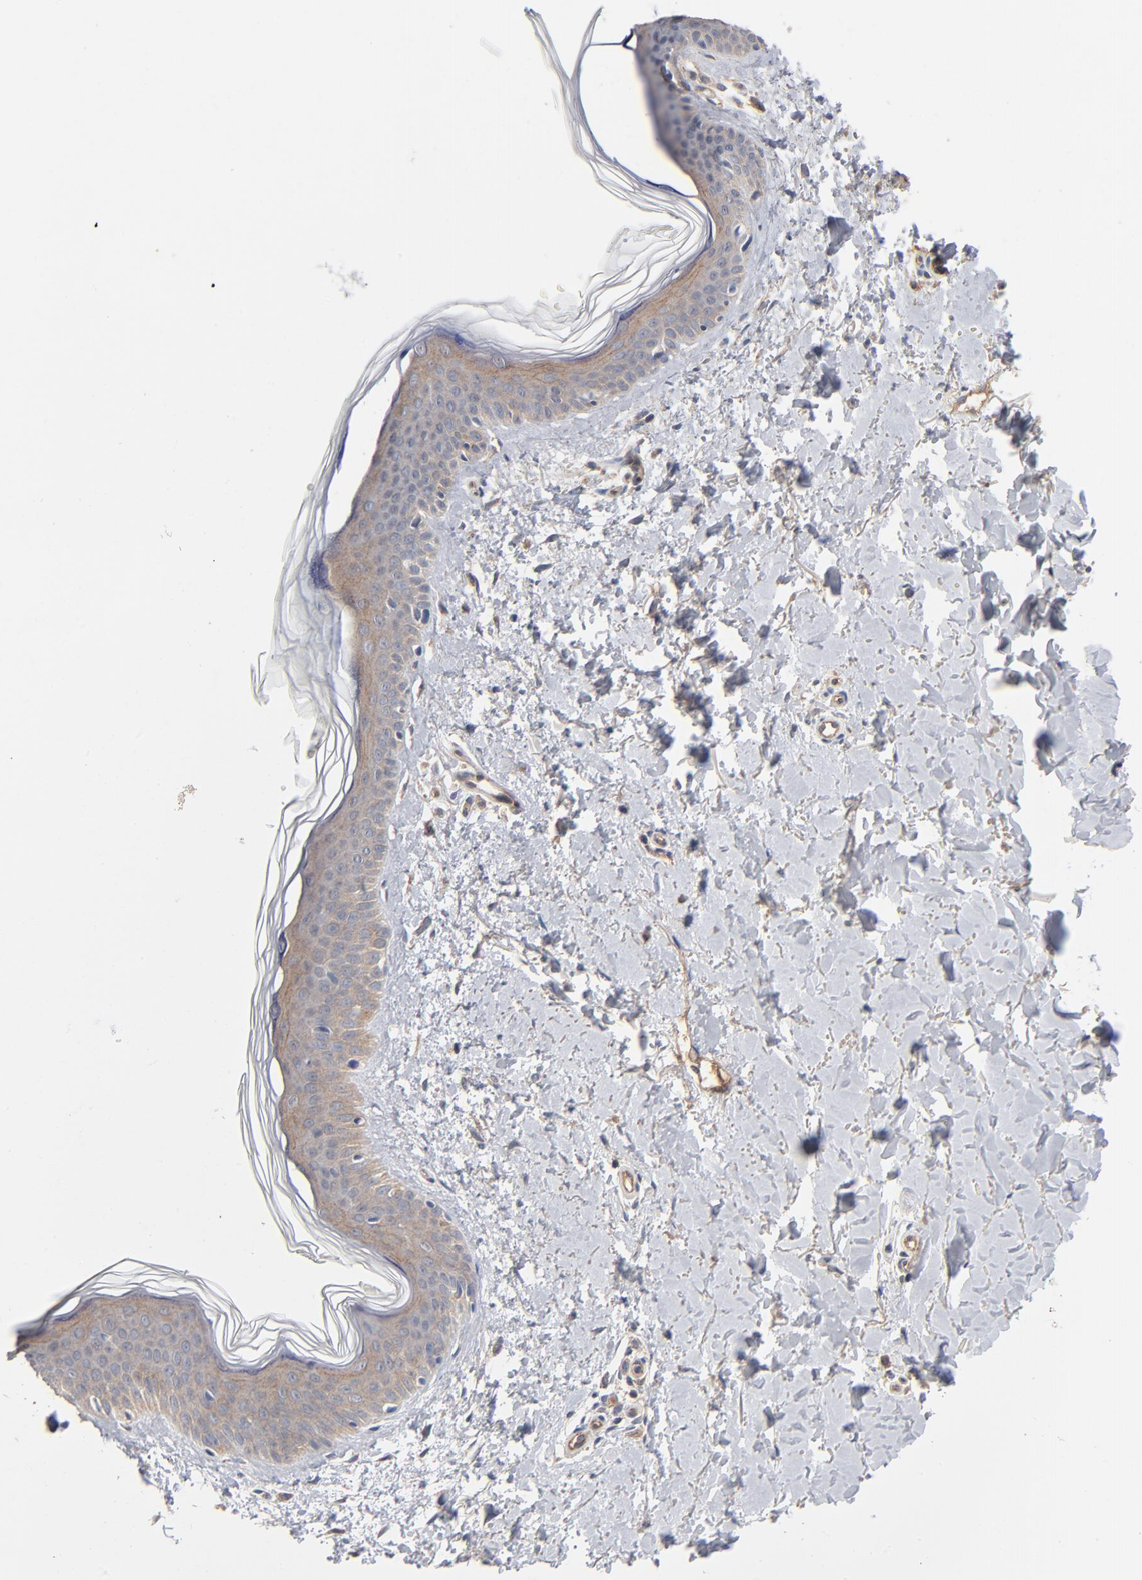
{"staining": {"intensity": "weak", "quantity": ">75%", "location": "cytoplasmic/membranous"}, "tissue": "skin", "cell_type": "Fibroblasts", "image_type": "normal", "snomed": [{"axis": "morphology", "description": "Normal tissue, NOS"}, {"axis": "topography", "description": "Skin"}], "caption": "Immunohistochemical staining of benign skin demonstrates >75% levels of weak cytoplasmic/membranous protein expression in approximately >75% of fibroblasts. The staining is performed using DAB (3,3'-diaminobenzidine) brown chromogen to label protein expression. The nuclei are counter-stained blue using hematoxylin.", "gene": "ABLIM3", "patient": {"sex": "female", "age": 56}}